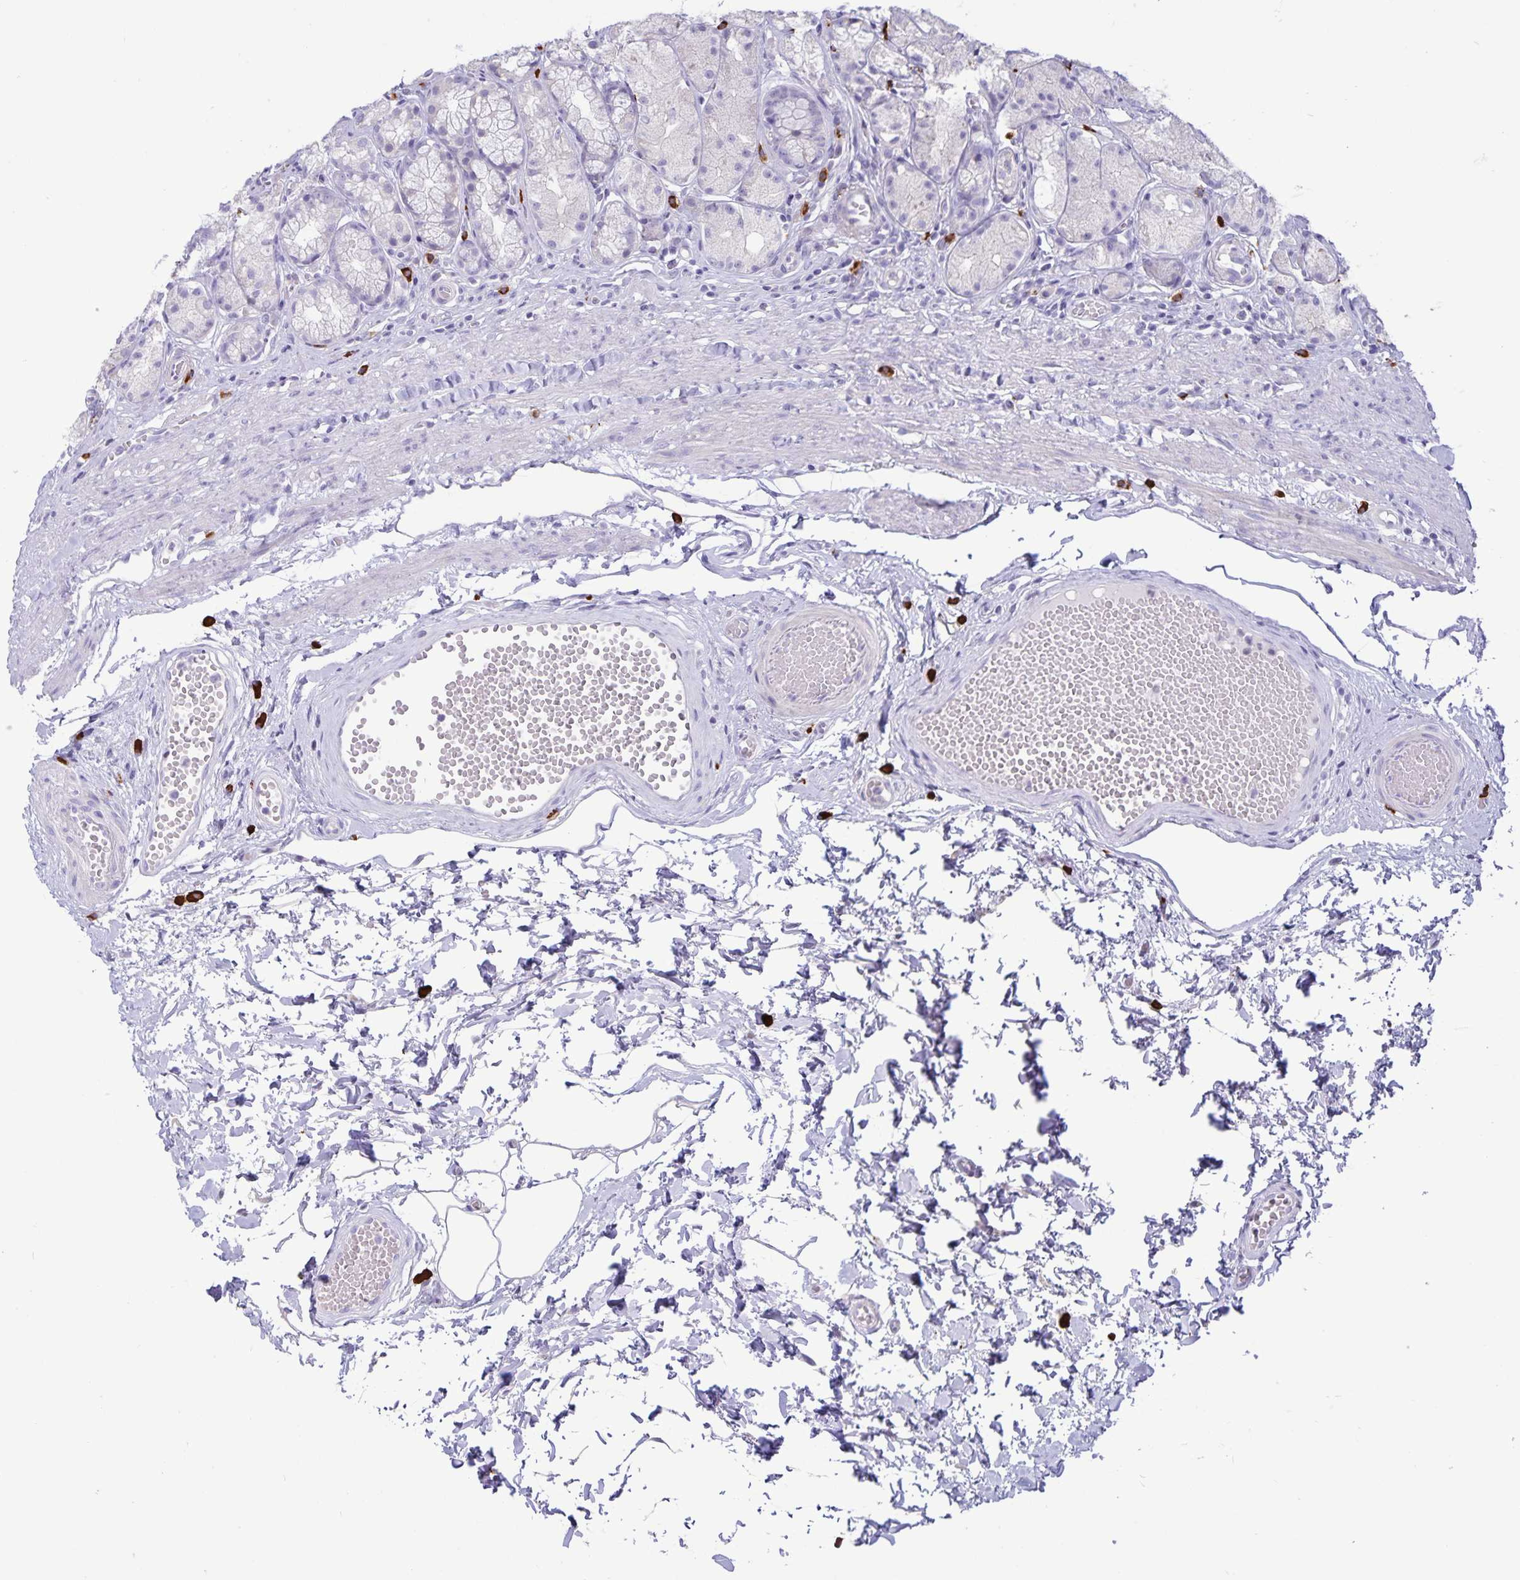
{"staining": {"intensity": "moderate", "quantity": "<25%", "location": "cytoplasmic/membranous"}, "tissue": "stomach", "cell_type": "Glandular cells", "image_type": "normal", "snomed": [{"axis": "morphology", "description": "Normal tissue, NOS"}, {"axis": "topography", "description": "Stomach"}], "caption": "A photomicrograph of human stomach stained for a protein shows moderate cytoplasmic/membranous brown staining in glandular cells.", "gene": "IBTK", "patient": {"sex": "male", "age": 70}}